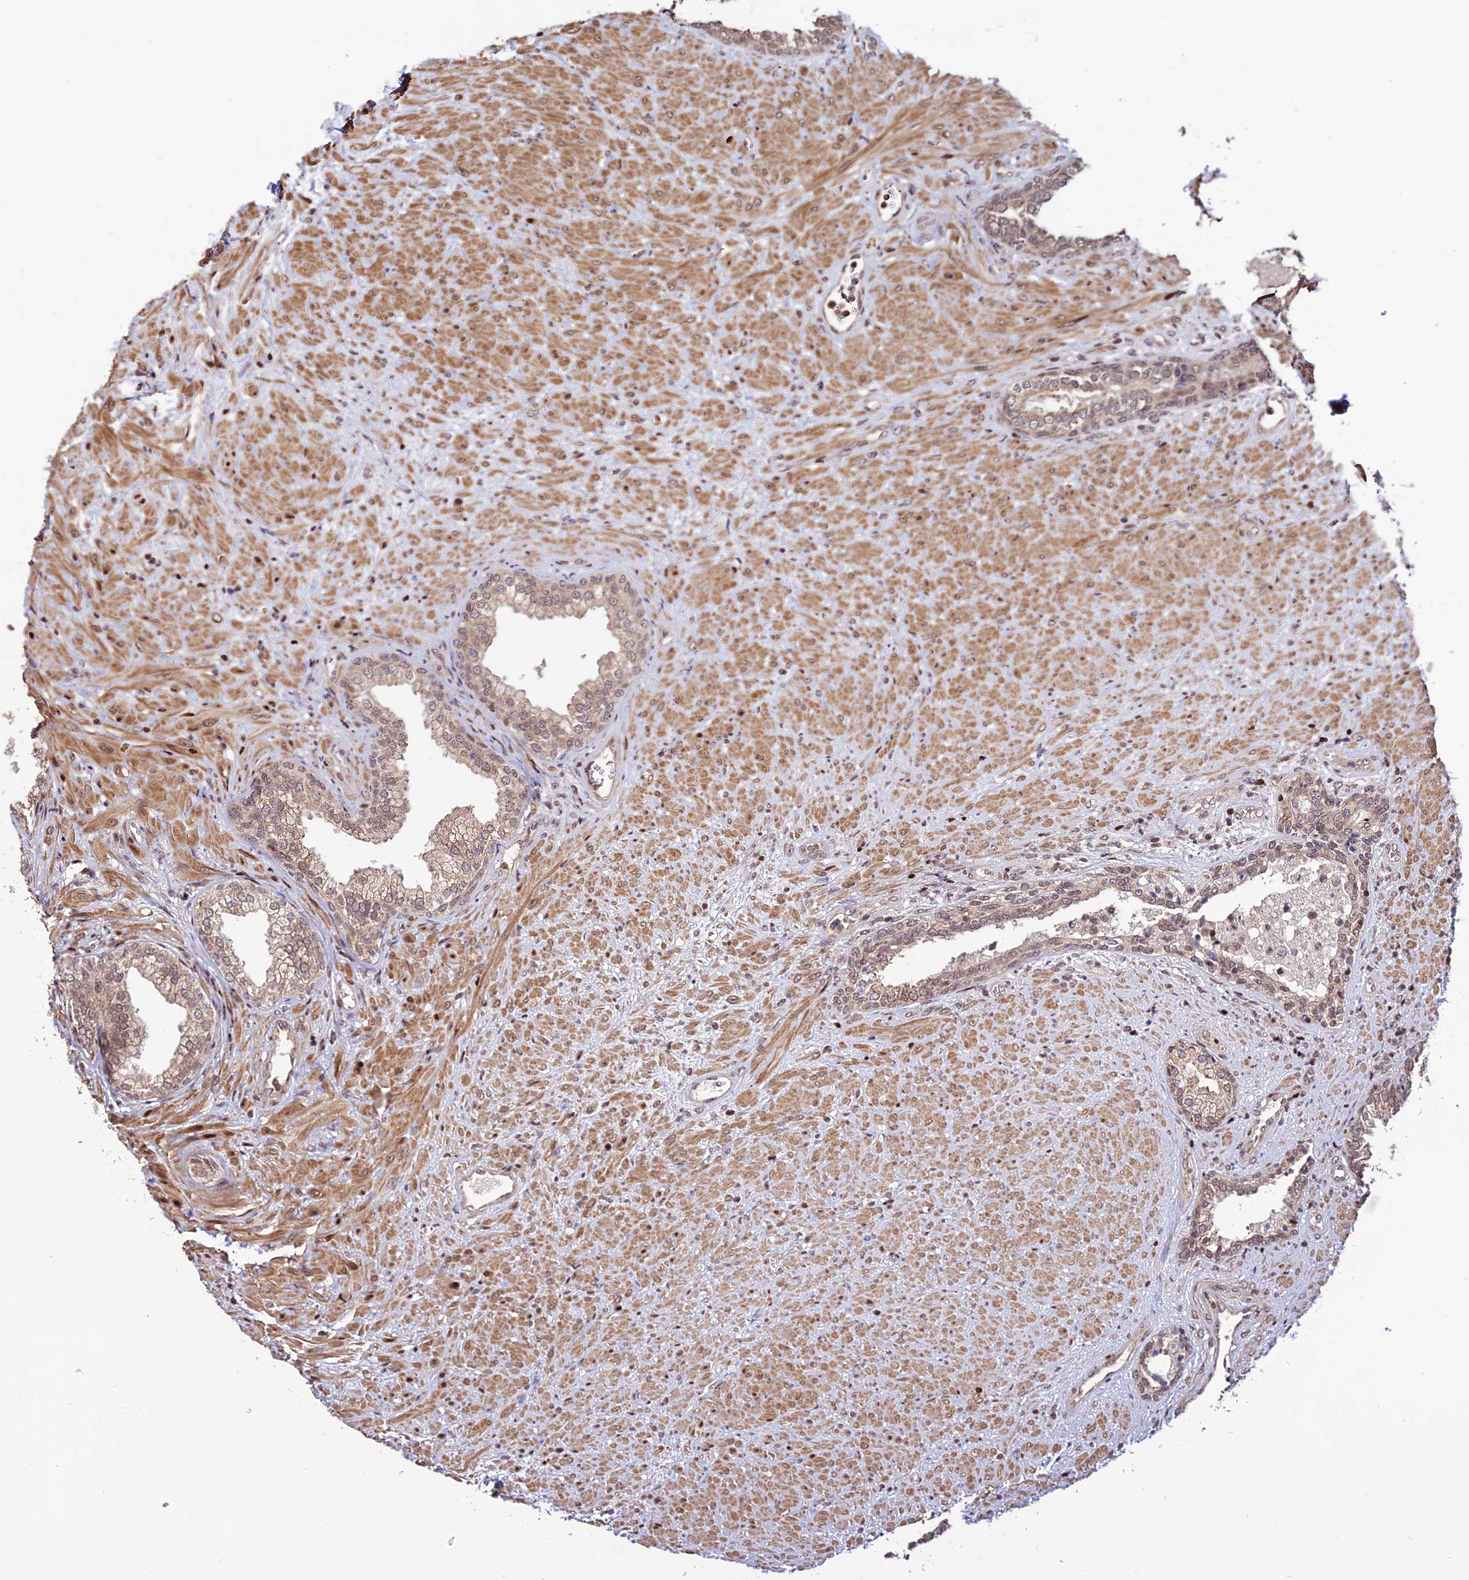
{"staining": {"intensity": "weak", "quantity": ">75%", "location": "cytoplasmic/membranous,nuclear"}, "tissue": "prostate", "cell_type": "Glandular cells", "image_type": "normal", "snomed": [{"axis": "morphology", "description": "Normal tissue, NOS"}, {"axis": "topography", "description": "Prostate"}], "caption": "IHC histopathology image of benign prostate stained for a protein (brown), which reveals low levels of weak cytoplasmic/membranous,nuclear positivity in approximately >75% of glandular cells.", "gene": "CIB3", "patient": {"sex": "male", "age": 76}}